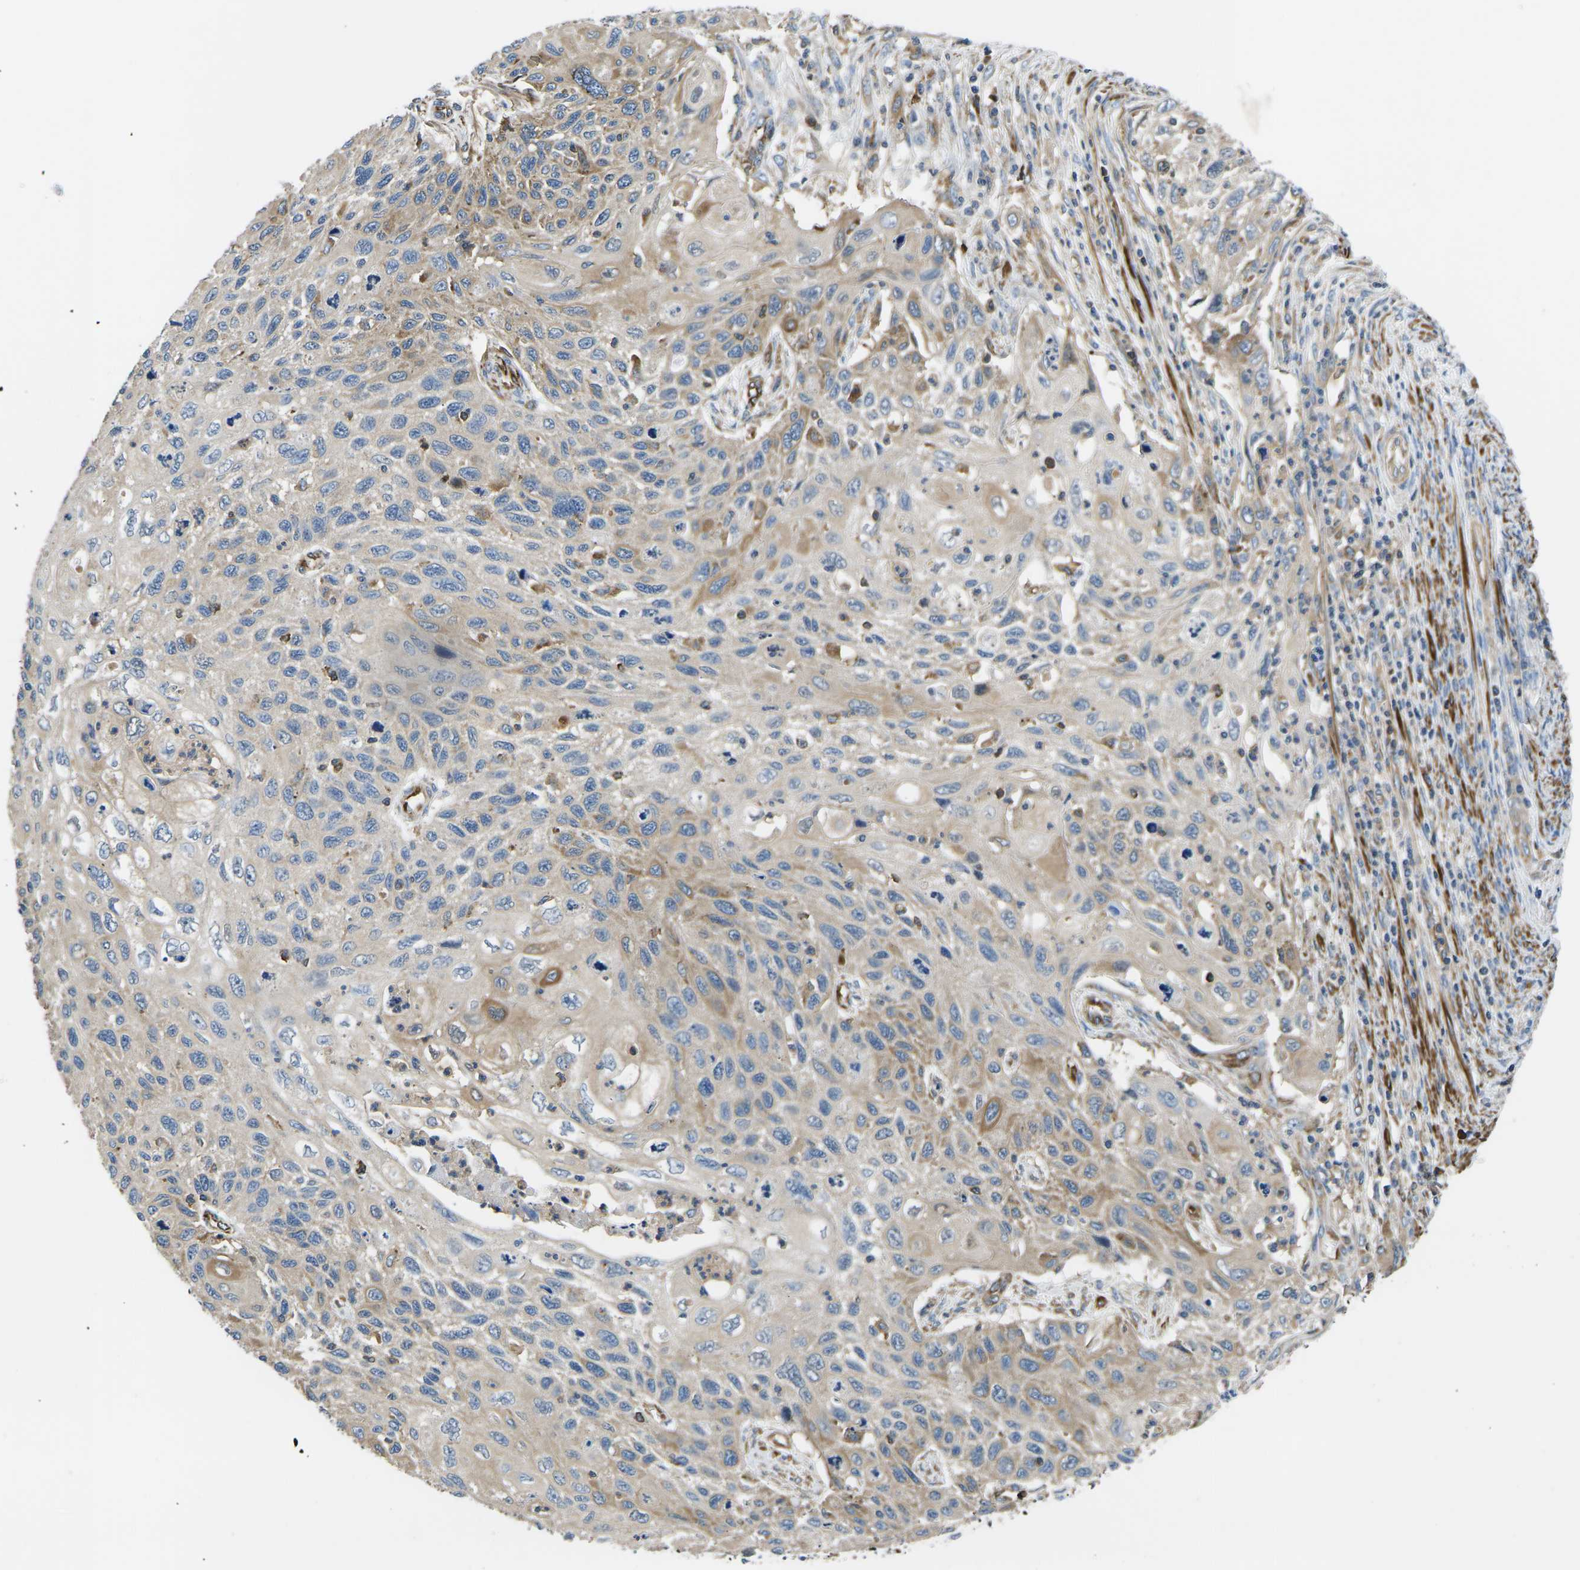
{"staining": {"intensity": "moderate", "quantity": ">75%", "location": "cytoplasmic/membranous"}, "tissue": "cervical cancer", "cell_type": "Tumor cells", "image_type": "cancer", "snomed": [{"axis": "morphology", "description": "Squamous cell carcinoma, NOS"}, {"axis": "topography", "description": "Cervix"}], "caption": "Human cervical squamous cell carcinoma stained with a brown dye shows moderate cytoplasmic/membranous positive positivity in about >75% of tumor cells.", "gene": "KCNJ15", "patient": {"sex": "female", "age": 70}}